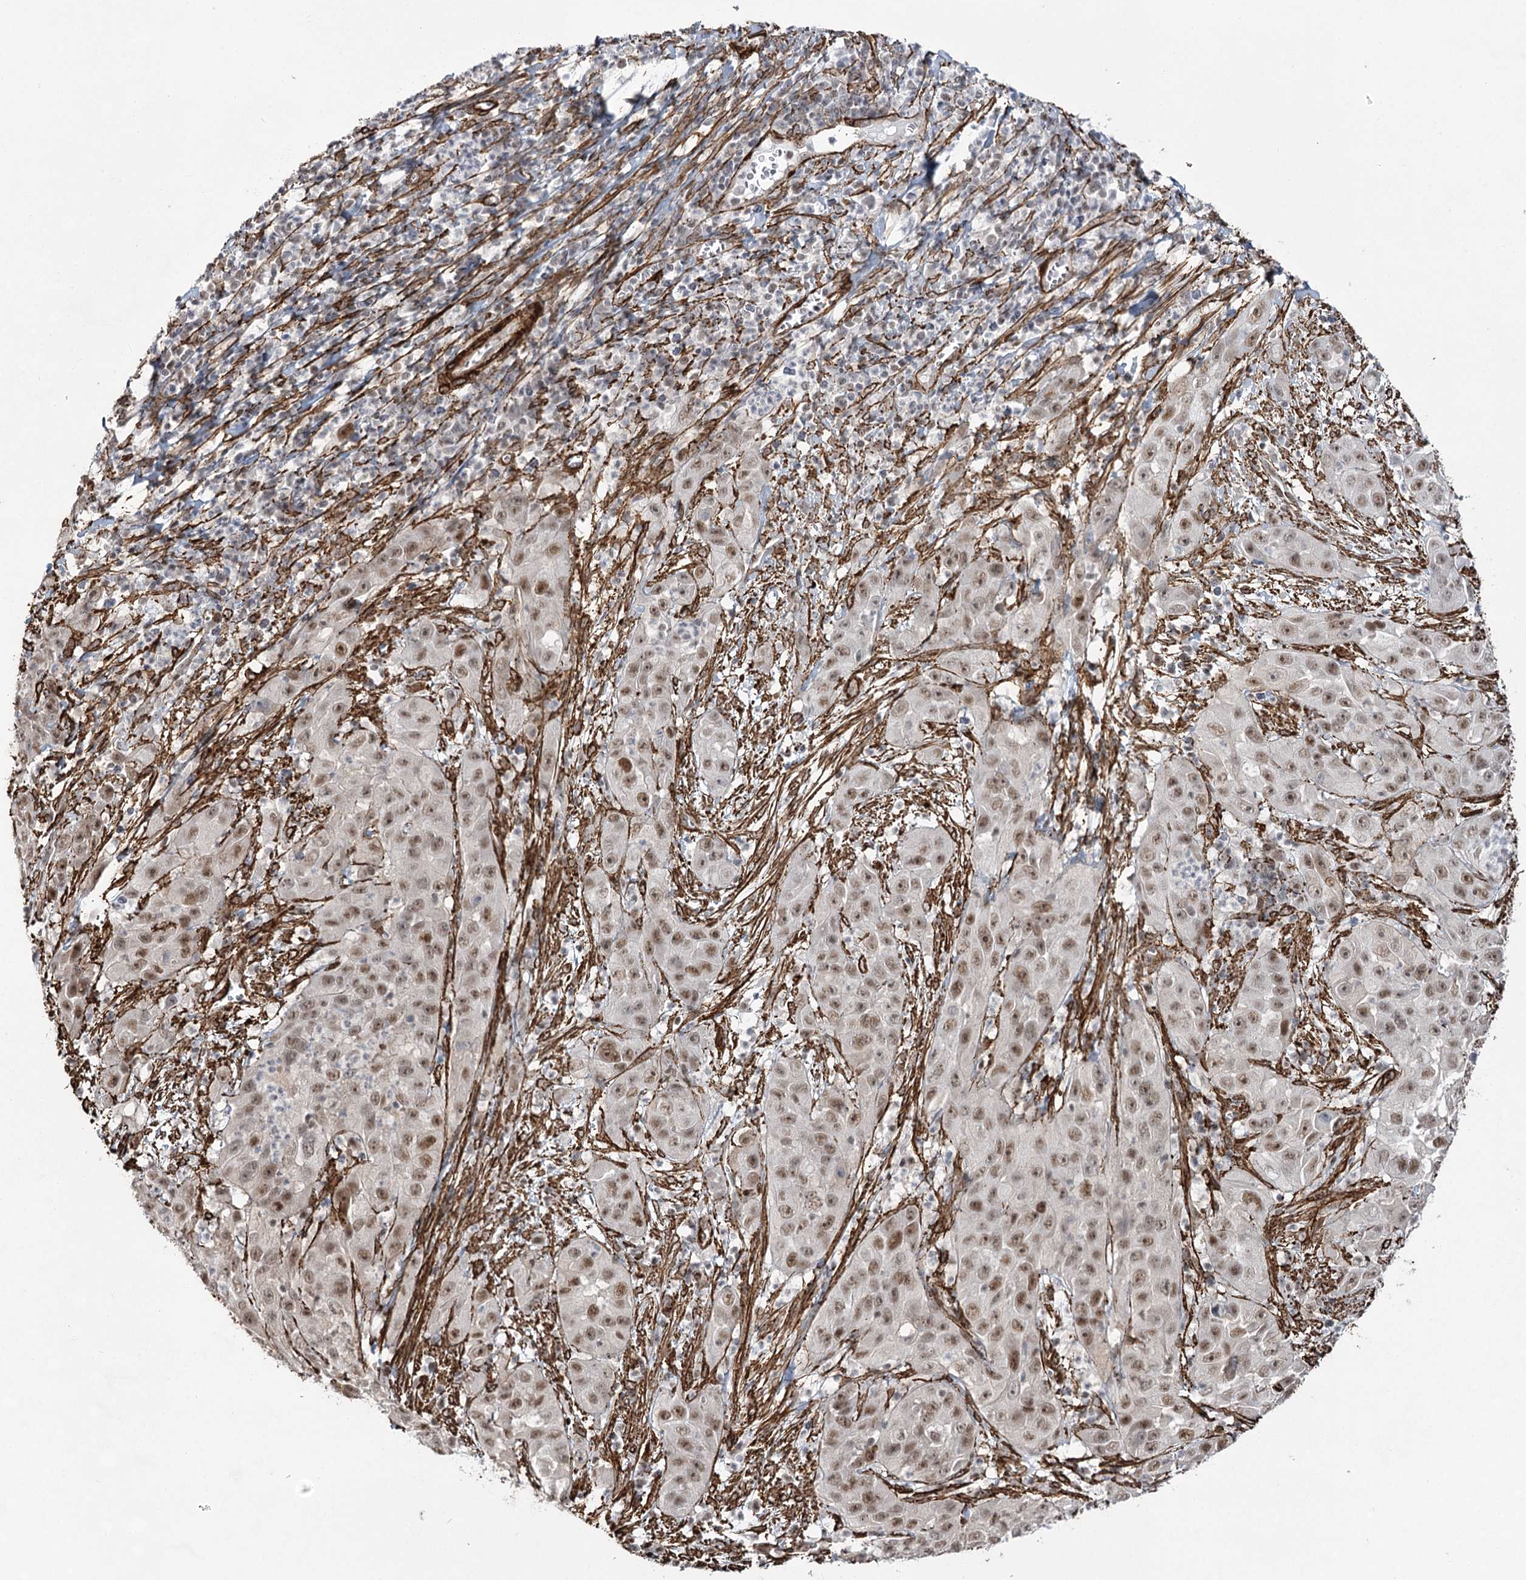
{"staining": {"intensity": "moderate", "quantity": ">75%", "location": "nuclear"}, "tissue": "cervical cancer", "cell_type": "Tumor cells", "image_type": "cancer", "snomed": [{"axis": "morphology", "description": "Squamous cell carcinoma, NOS"}, {"axis": "topography", "description": "Cervix"}], "caption": "Immunohistochemical staining of human squamous cell carcinoma (cervical) shows medium levels of moderate nuclear protein expression in about >75% of tumor cells. (DAB (3,3'-diaminobenzidine) IHC with brightfield microscopy, high magnification).", "gene": "CWF19L1", "patient": {"sex": "female", "age": 32}}